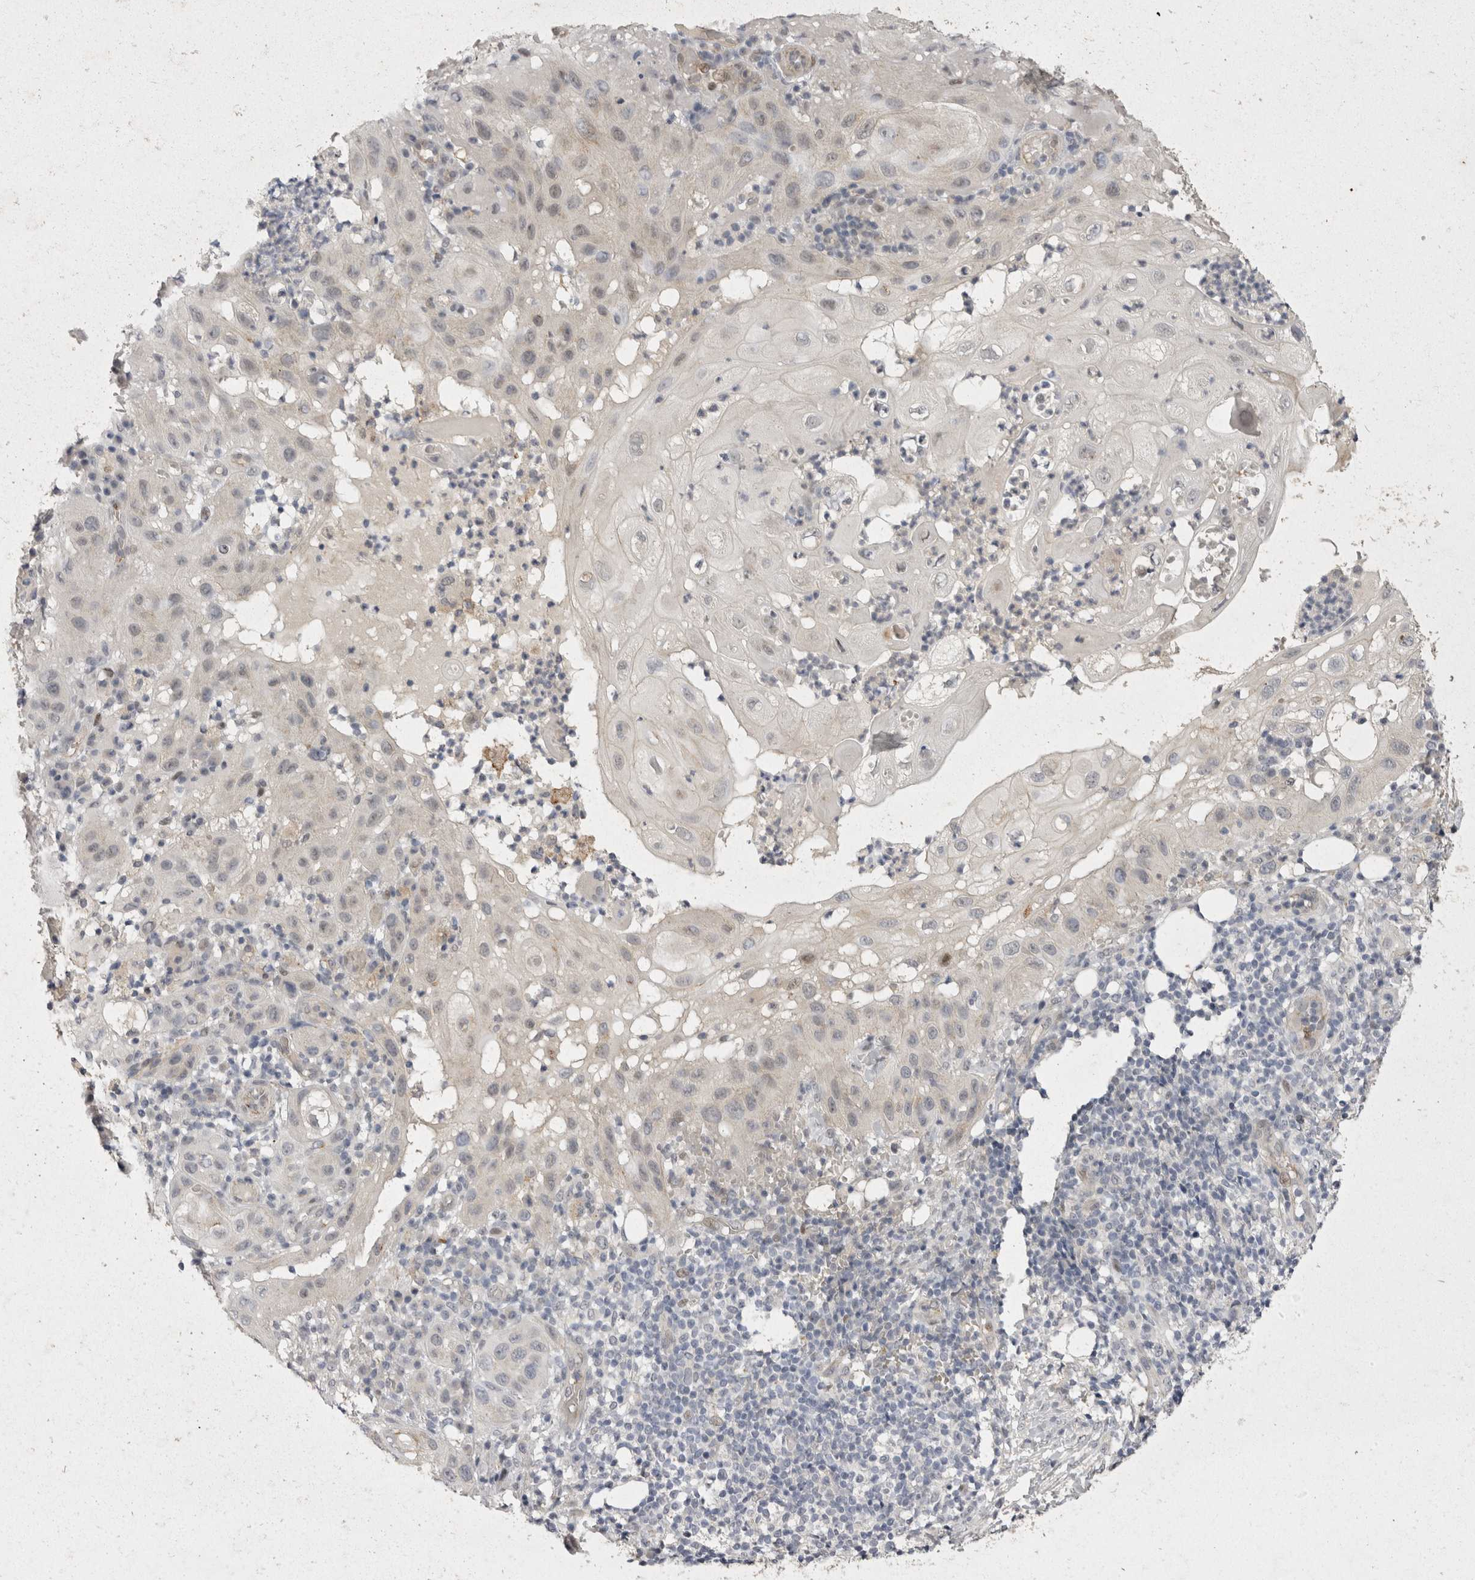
{"staining": {"intensity": "weak", "quantity": "<25%", "location": "cytoplasmic/membranous,nuclear"}, "tissue": "skin cancer", "cell_type": "Tumor cells", "image_type": "cancer", "snomed": [{"axis": "morphology", "description": "Normal tissue, NOS"}, {"axis": "morphology", "description": "Squamous cell carcinoma, NOS"}, {"axis": "topography", "description": "Skin"}], "caption": "Histopathology image shows no significant protein expression in tumor cells of skin cancer (squamous cell carcinoma).", "gene": "TOM1L2", "patient": {"sex": "female", "age": 96}}